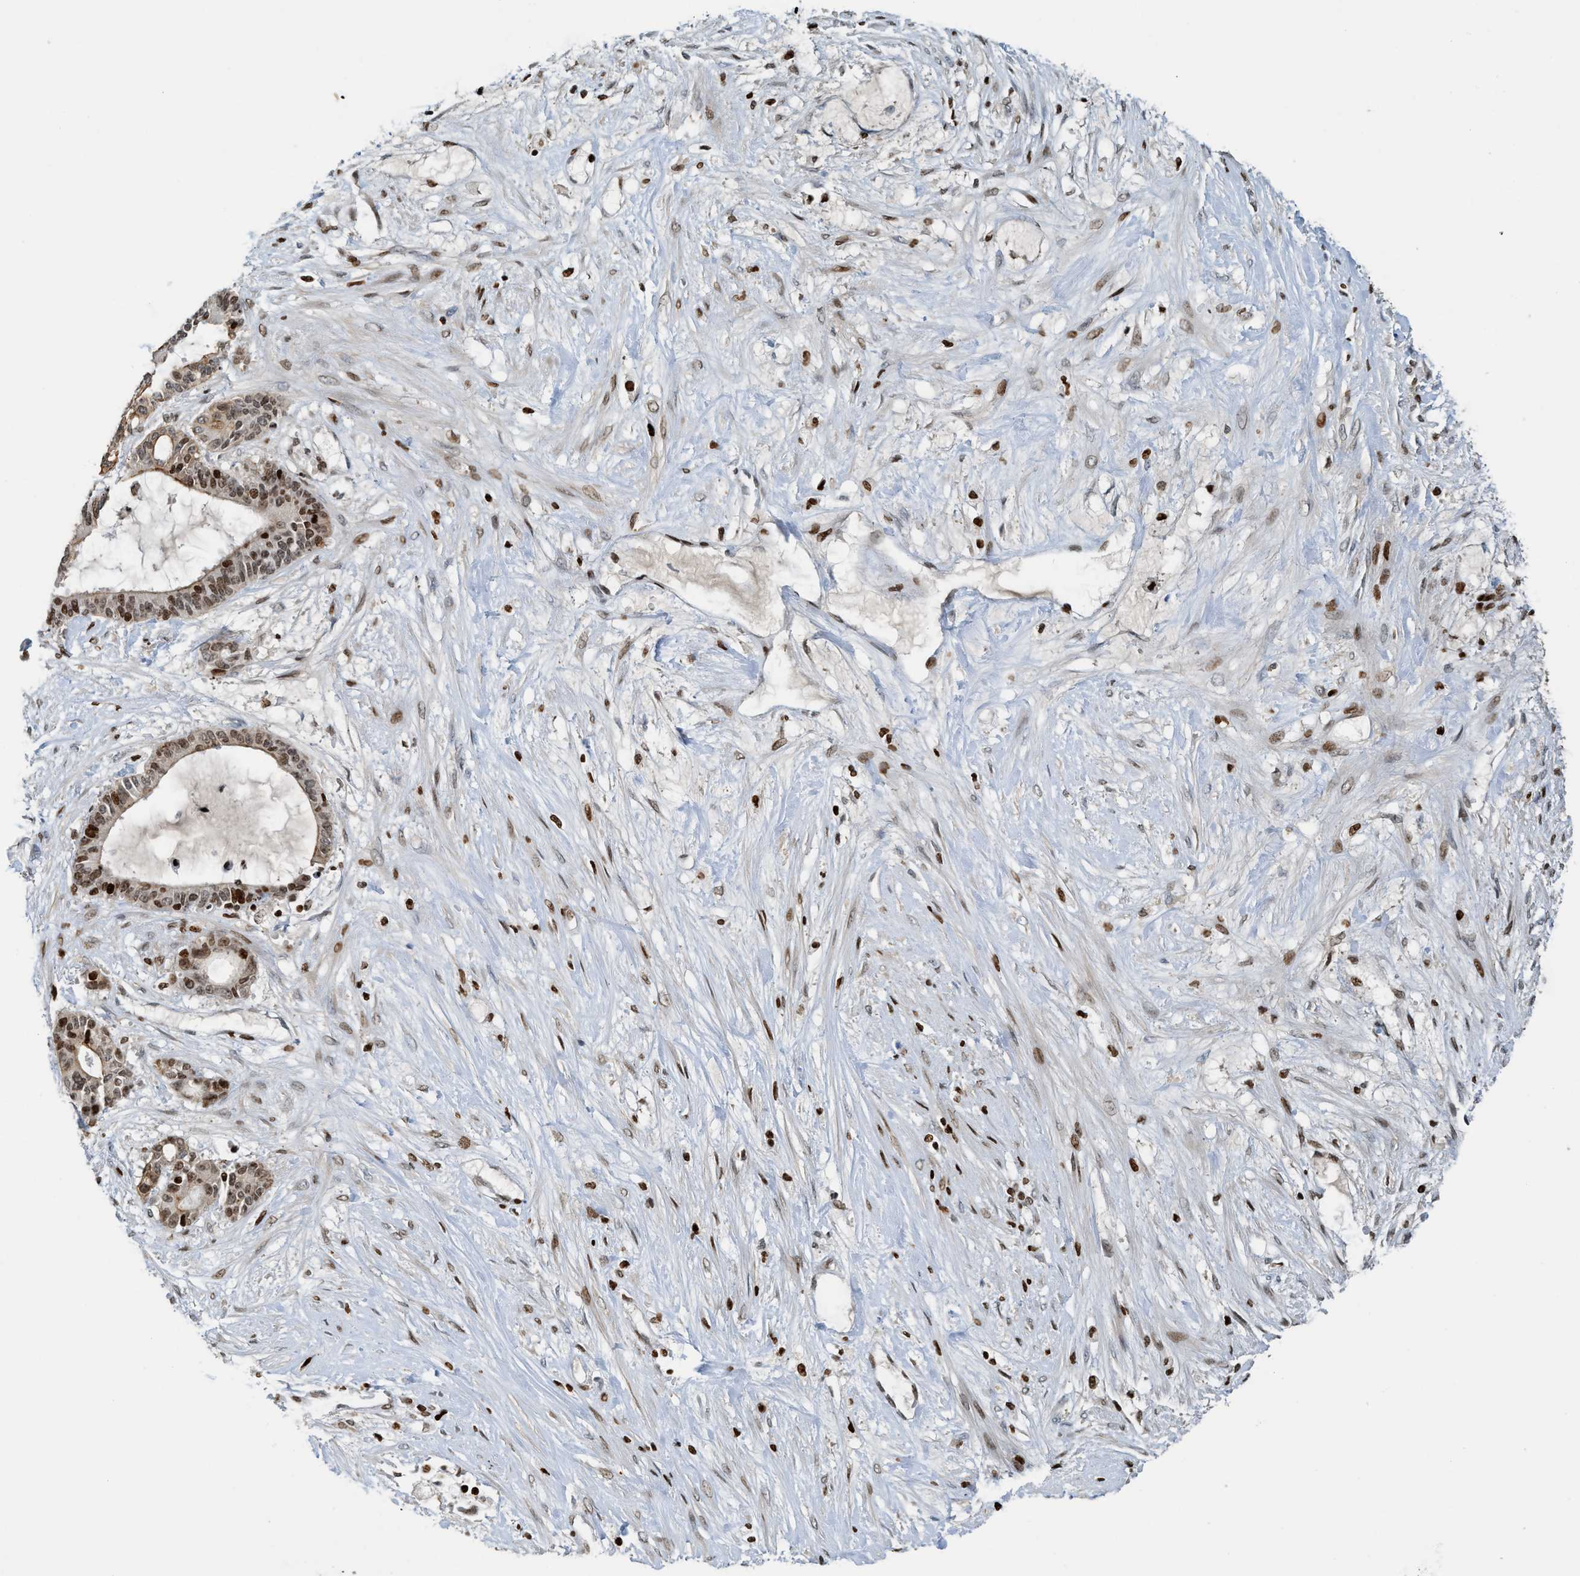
{"staining": {"intensity": "moderate", "quantity": ">75%", "location": "nuclear"}, "tissue": "liver cancer", "cell_type": "Tumor cells", "image_type": "cancer", "snomed": [{"axis": "morphology", "description": "Cholangiocarcinoma"}, {"axis": "topography", "description": "Liver"}], "caption": "A medium amount of moderate nuclear positivity is seen in approximately >75% of tumor cells in liver cancer tissue.", "gene": "SH3D19", "patient": {"sex": "female", "age": 73}}